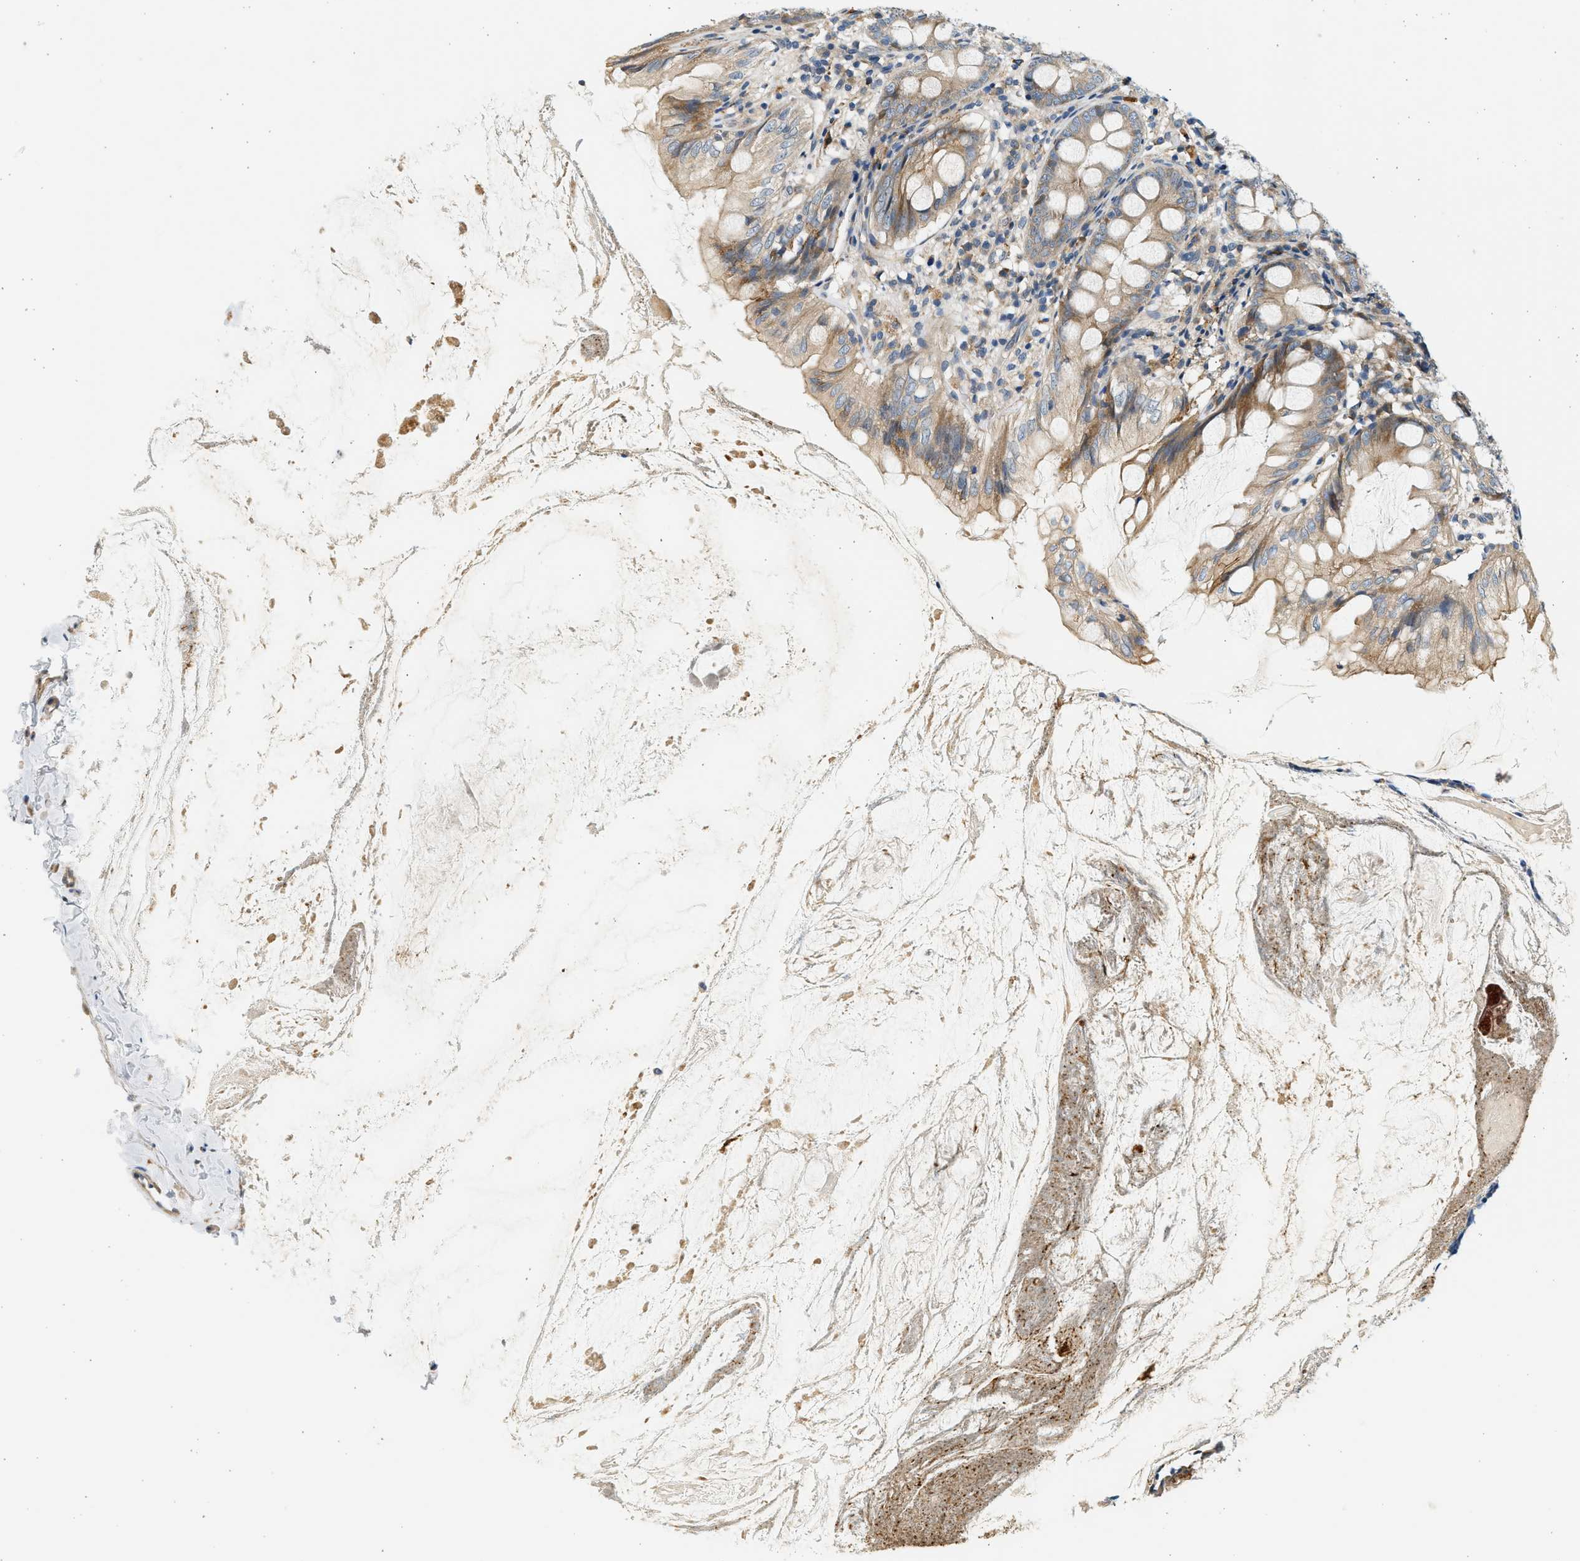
{"staining": {"intensity": "moderate", "quantity": "25%-75%", "location": "cytoplasmic/membranous"}, "tissue": "appendix", "cell_type": "Glandular cells", "image_type": "normal", "snomed": [{"axis": "morphology", "description": "Normal tissue, NOS"}, {"axis": "topography", "description": "Appendix"}], "caption": "Immunohistochemical staining of unremarkable appendix shows moderate cytoplasmic/membranous protein expression in about 25%-75% of glandular cells. Using DAB (brown) and hematoxylin (blue) stains, captured at high magnification using brightfield microscopy.", "gene": "KDELR2", "patient": {"sex": "female", "age": 77}}